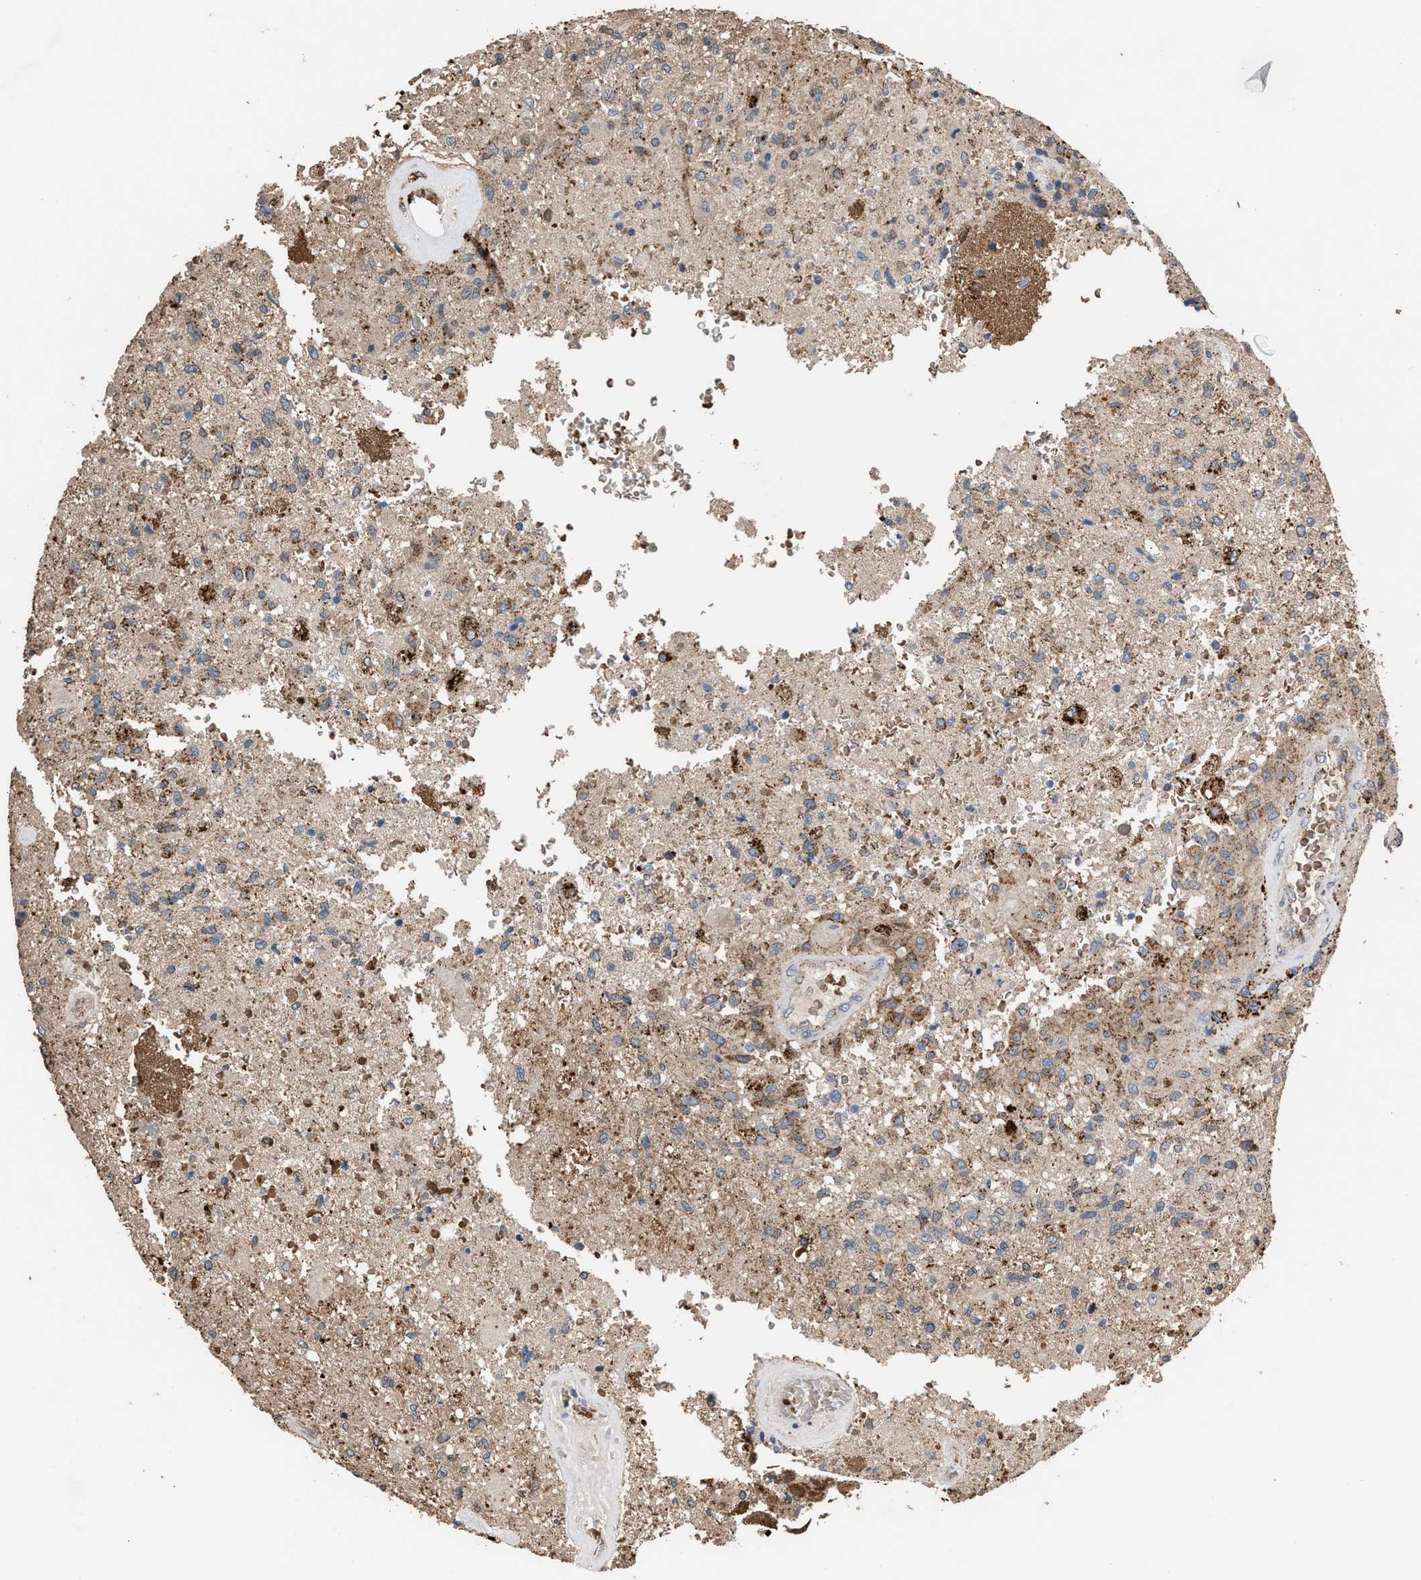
{"staining": {"intensity": "weak", "quantity": ">75%", "location": "cytoplasmic/membranous"}, "tissue": "glioma", "cell_type": "Tumor cells", "image_type": "cancer", "snomed": [{"axis": "morphology", "description": "Normal tissue, NOS"}, {"axis": "morphology", "description": "Glioma, malignant, High grade"}, {"axis": "topography", "description": "Cerebral cortex"}], "caption": "High-grade glioma (malignant) stained with DAB immunohistochemistry demonstrates low levels of weak cytoplasmic/membranous expression in about >75% of tumor cells. (DAB IHC with brightfield microscopy, high magnification).", "gene": "ELMO3", "patient": {"sex": "male", "age": 77}}